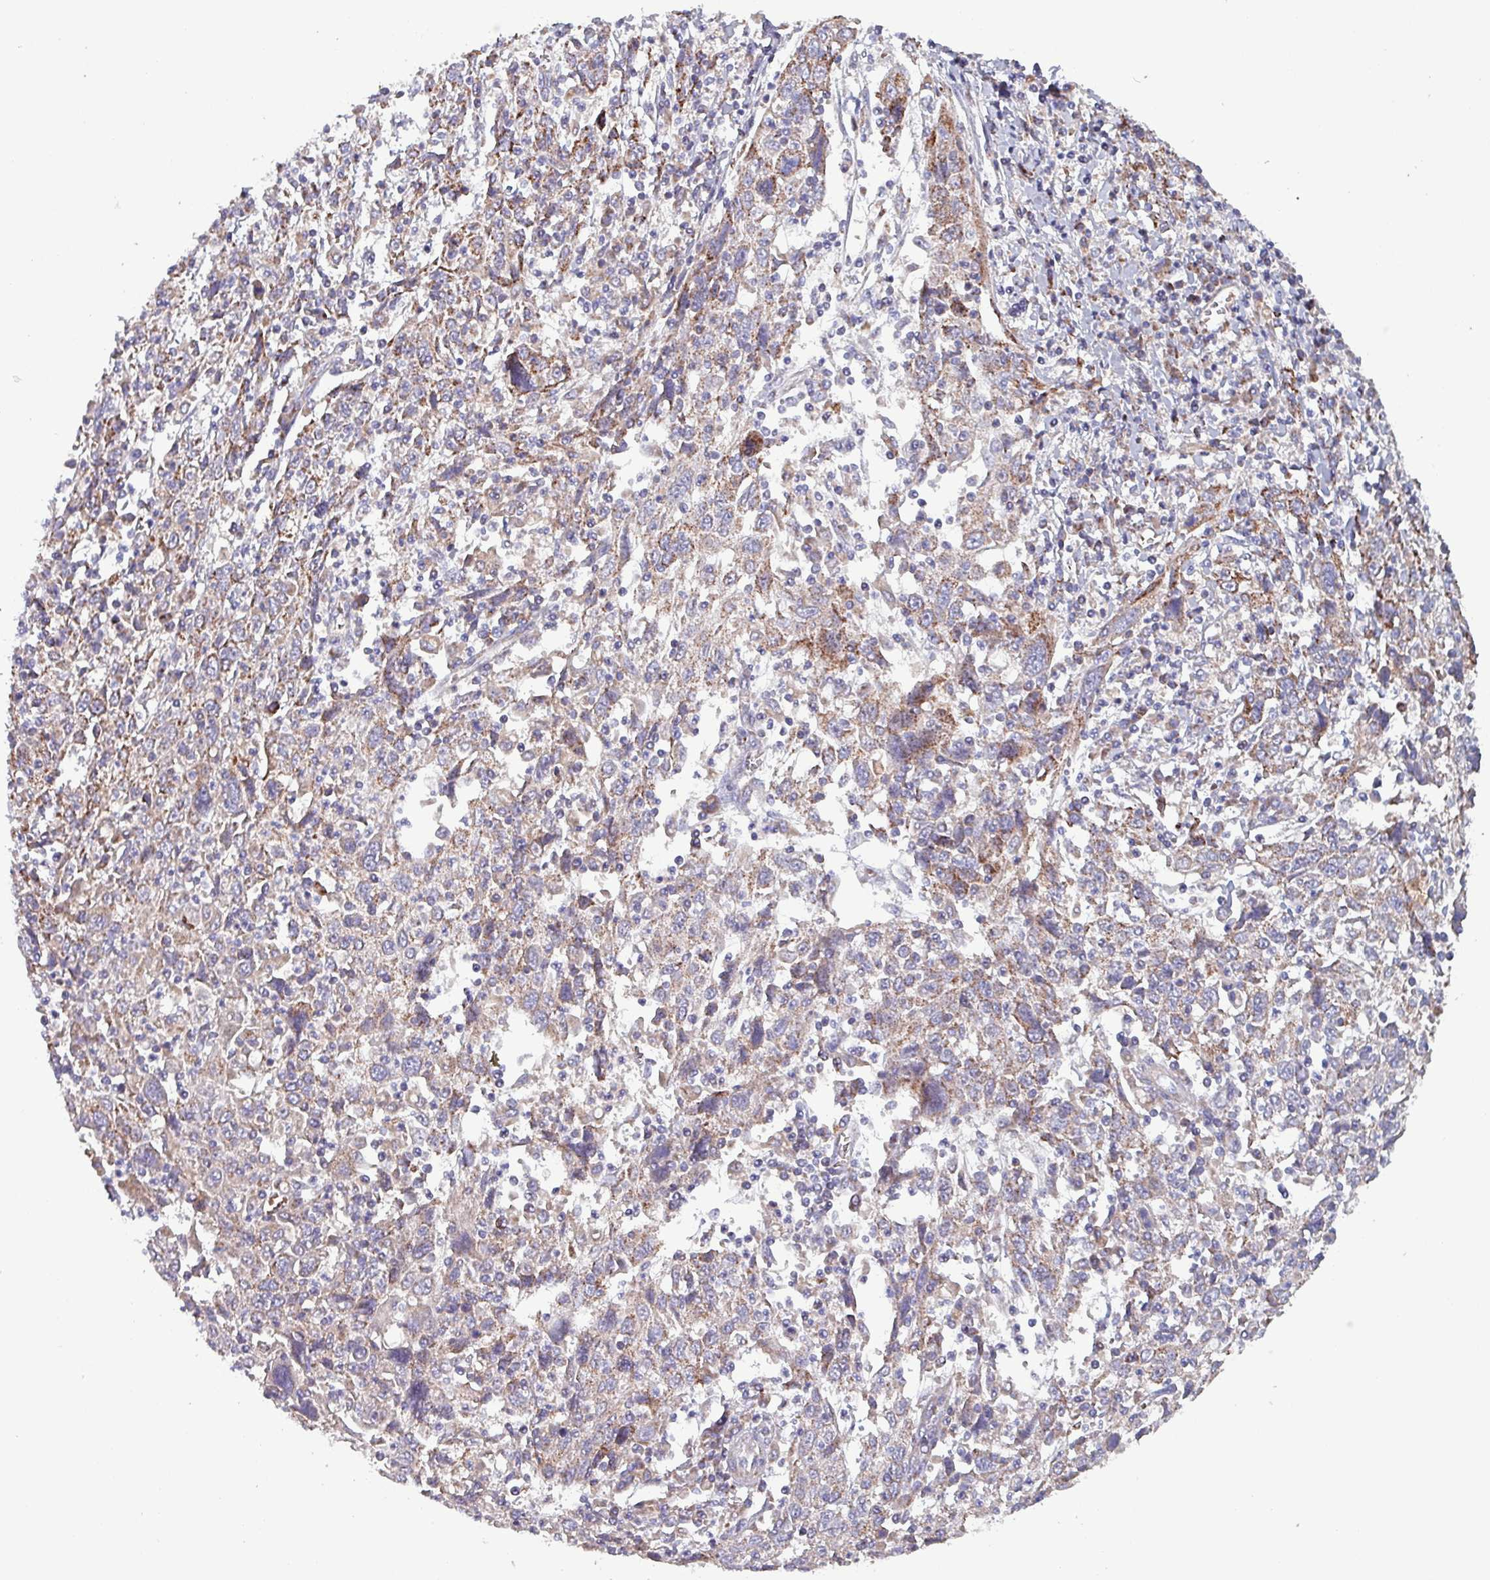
{"staining": {"intensity": "moderate", "quantity": ">75%", "location": "cytoplasmic/membranous"}, "tissue": "cervical cancer", "cell_type": "Tumor cells", "image_type": "cancer", "snomed": [{"axis": "morphology", "description": "Squamous cell carcinoma, NOS"}, {"axis": "topography", "description": "Cervix"}], "caption": "DAB (3,3'-diaminobenzidine) immunohistochemical staining of human cervical squamous cell carcinoma demonstrates moderate cytoplasmic/membranous protein expression in about >75% of tumor cells.", "gene": "ZNF322", "patient": {"sex": "female", "age": 46}}